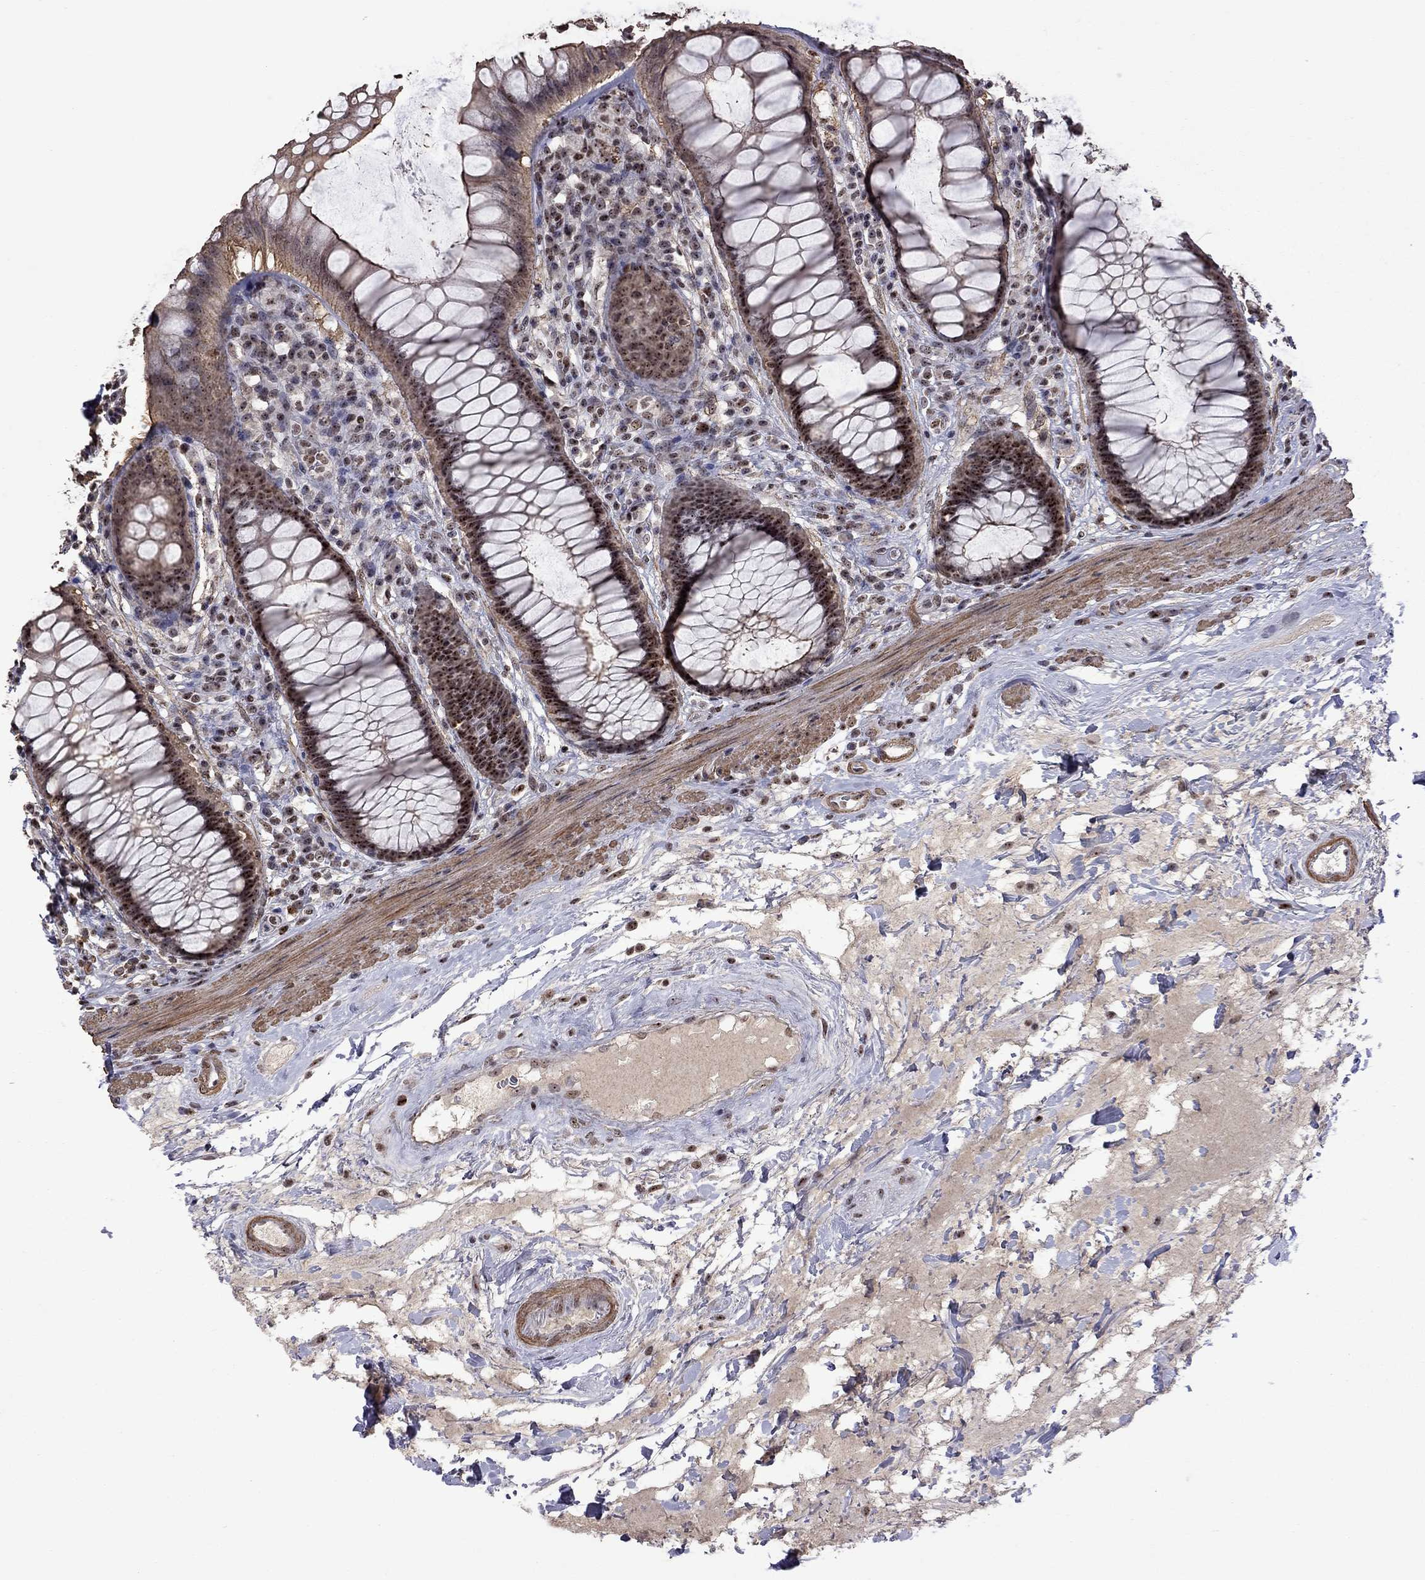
{"staining": {"intensity": "moderate", "quantity": "25%-75%", "location": "cytoplasmic/membranous,nuclear"}, "tissue": "rectum", "cell_type": "Glandular cells", "image_type": "normal", "snomed": [{"axis": "morphology", "description": "Normal tissue, NOS"}, {"axis": "topography", "description": "Rectum"}], "caption": "Rectum stained with DAB immunohistochemistry (IHC) demonstrates medium levels of moderate cytoplasmic/membranous,nuclear expression in approximately 25%-75% of glandular cells.", "gene": "SPOUT1", "patient": {"sex": "male", "age": 72}}